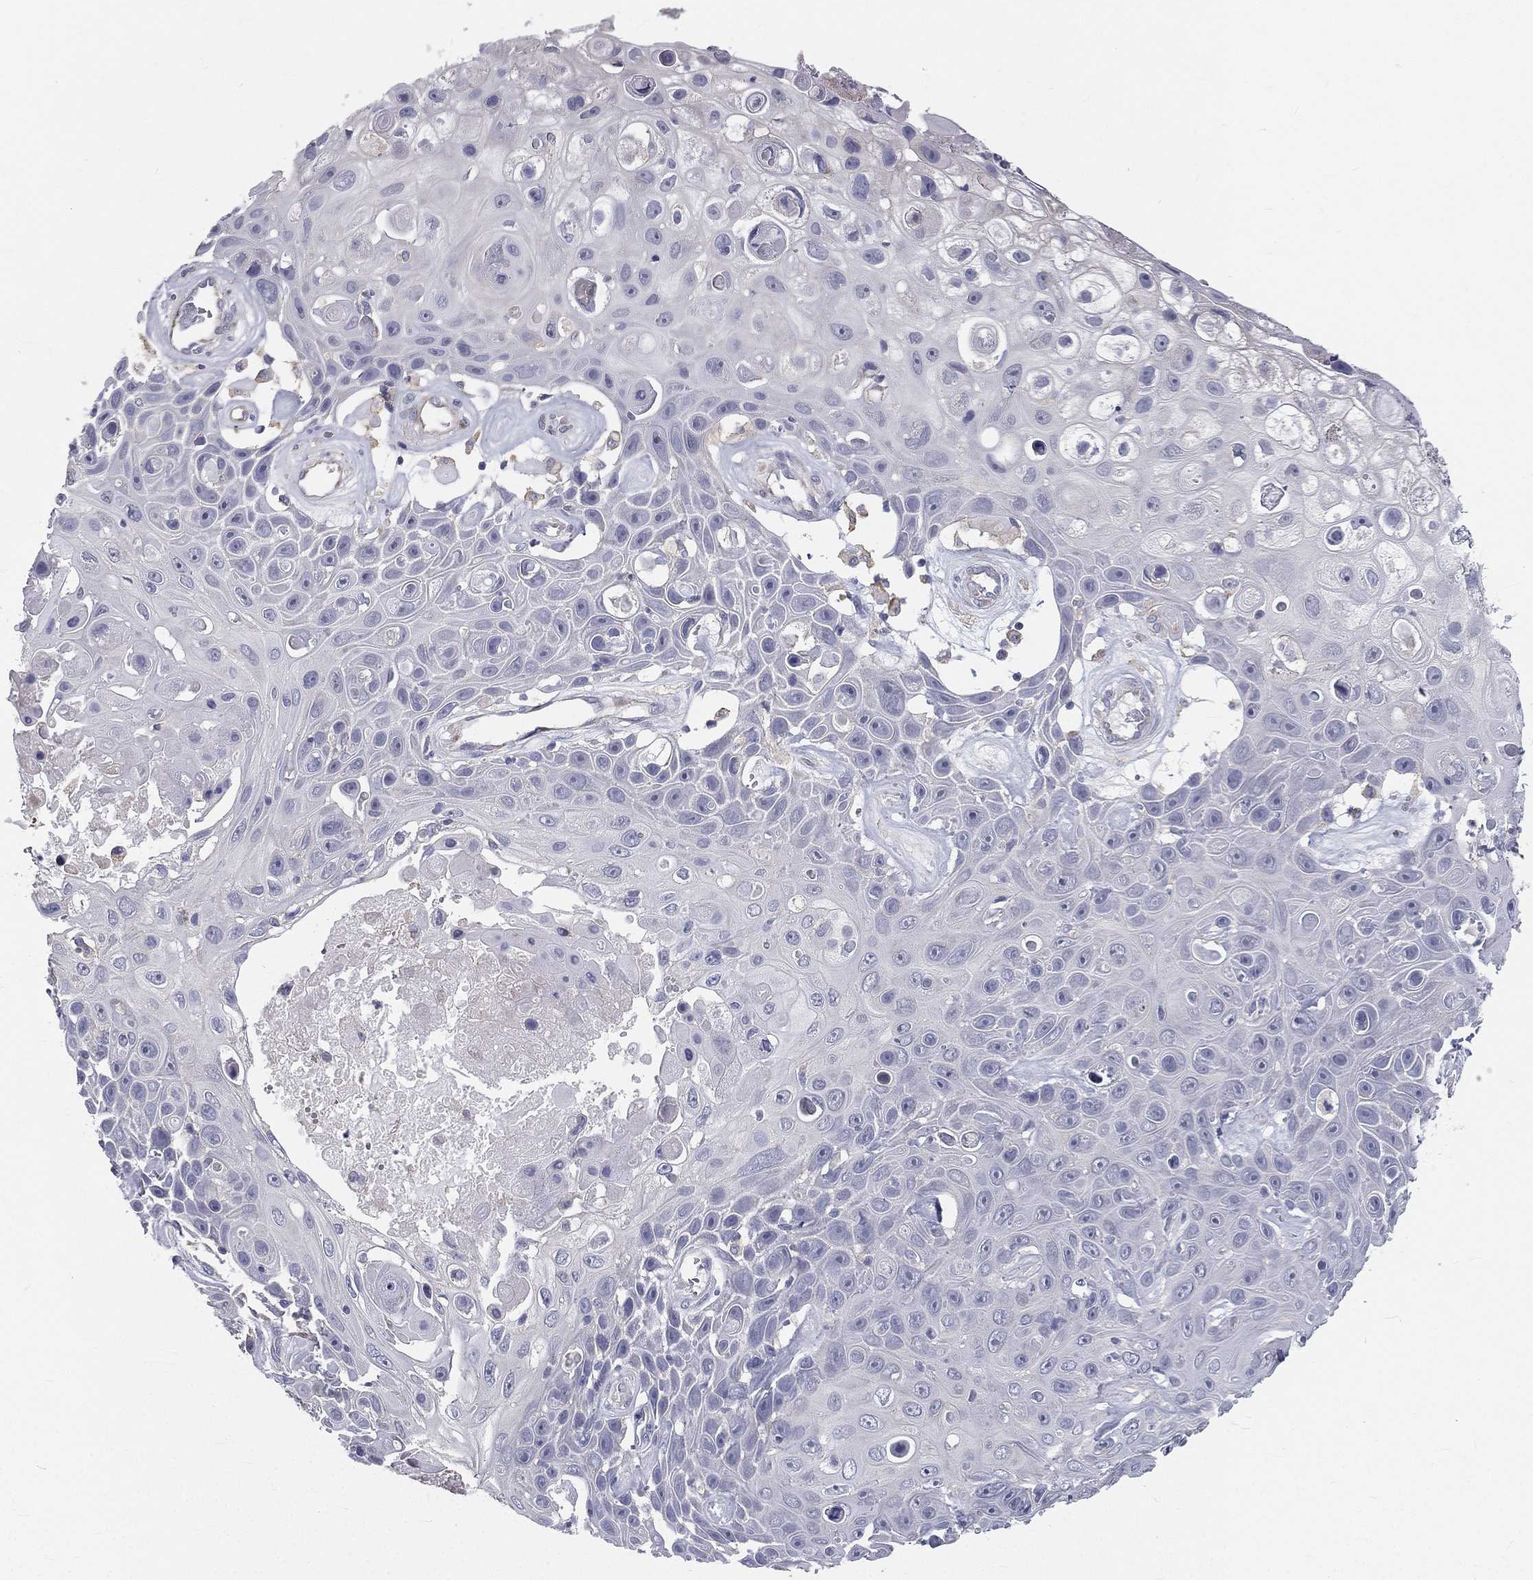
{"staining": {"intensity": "negative", "quantity": "none", "location": "none"}, "tissue": "skin cancer", "cell_type": "Tumor cells", "image_type": "cancer", "snomed": [{"axis": "morphology", "description": "Squamous cell carcinoma, NOS"}, {"axis": "topography", "description": "Skin"}], "caption": "IHC image of human skin squamous cell carcinoma stained for a protein (brown), which displays no staining in tumor cells.", "gene": "MUC13", "patient": {"sex": "male", "age": 82}}